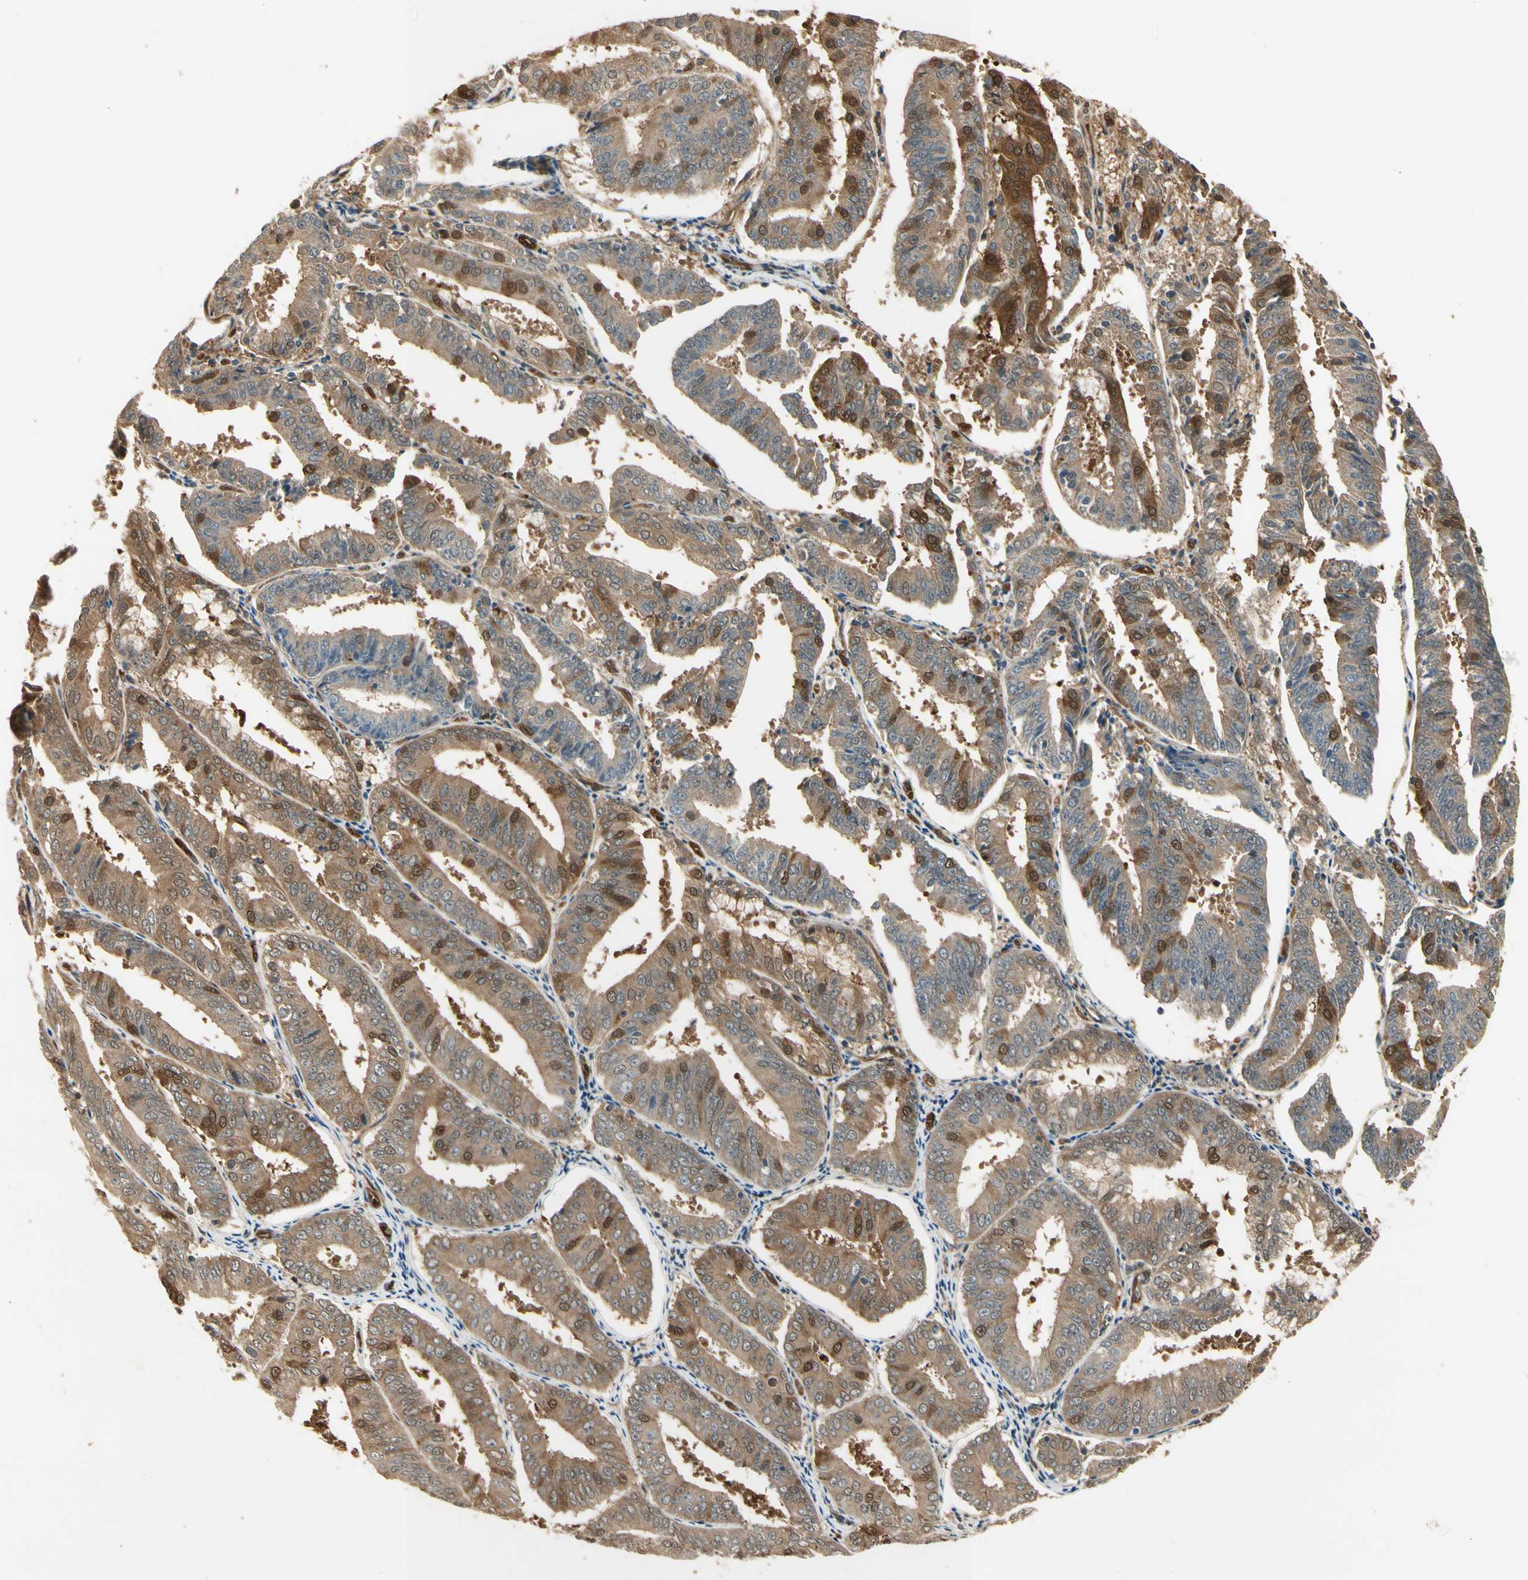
{"staining": {"intensity": "moderate", "quantity": ">75%", "location": "cytoplasmic/membranous,nuclear"}, "tissue": "endometrial cancer", "cell_type": "Tumor cells", "image_type": "cancer", "snomed": [{"axis": "morphology", "description": "Adenocarcinoma, NOS"}, {"axis": "topography", "description": "Endometrium"}], "caption": "Human adenocarcinoma (endometrial) stained for a protein (brown) reveals moderate cytoplasmic/membranous and nuclear positive positivity in about >75% of tumor cells.", "gene": "SERPINB6", "patient": {"sex": "female", "age": 63}}